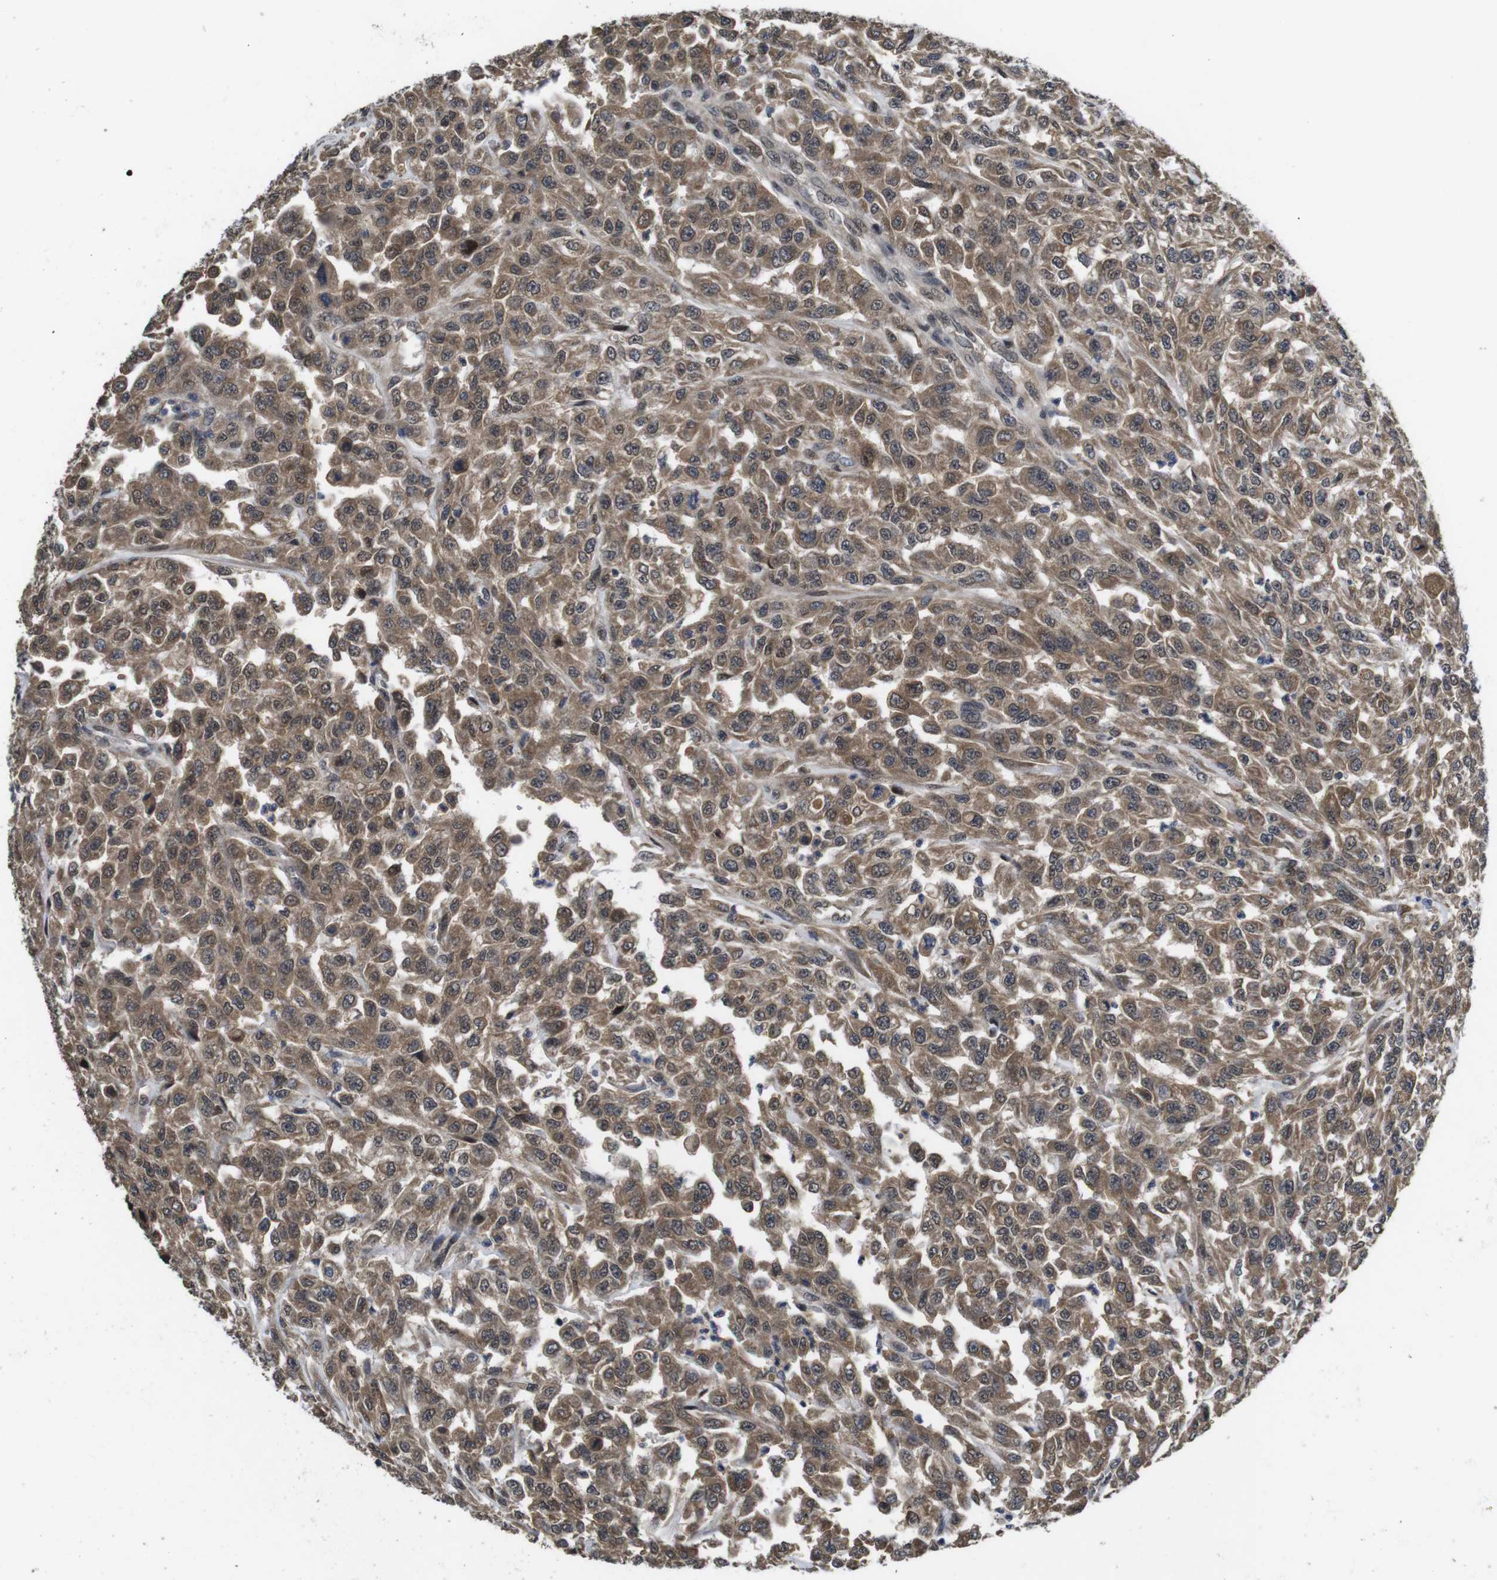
{"staining": {"intensity": "moderate", "quantity": ">75%", "location": "cytoplasmic/membranous"}, "tissue": "urothelial cancer", "cell_type": "Tumor cells", "image_type": "cancer", "snomed": [{"axis": "morphology", "description": "Urothelial carcinoma, High grade"}, {"axis": "topography", "description": "Urinary bladder"}], "caption": "Immunohistochemistry histopathology image of urothelial cancer stained for a protein (brown), which displays medium levels of moderate cytoplasmic/membranous staining in about >75% of tumor cells.", "gene": "ZBTB46", "patient": {"sex": "male", "age": 46}}